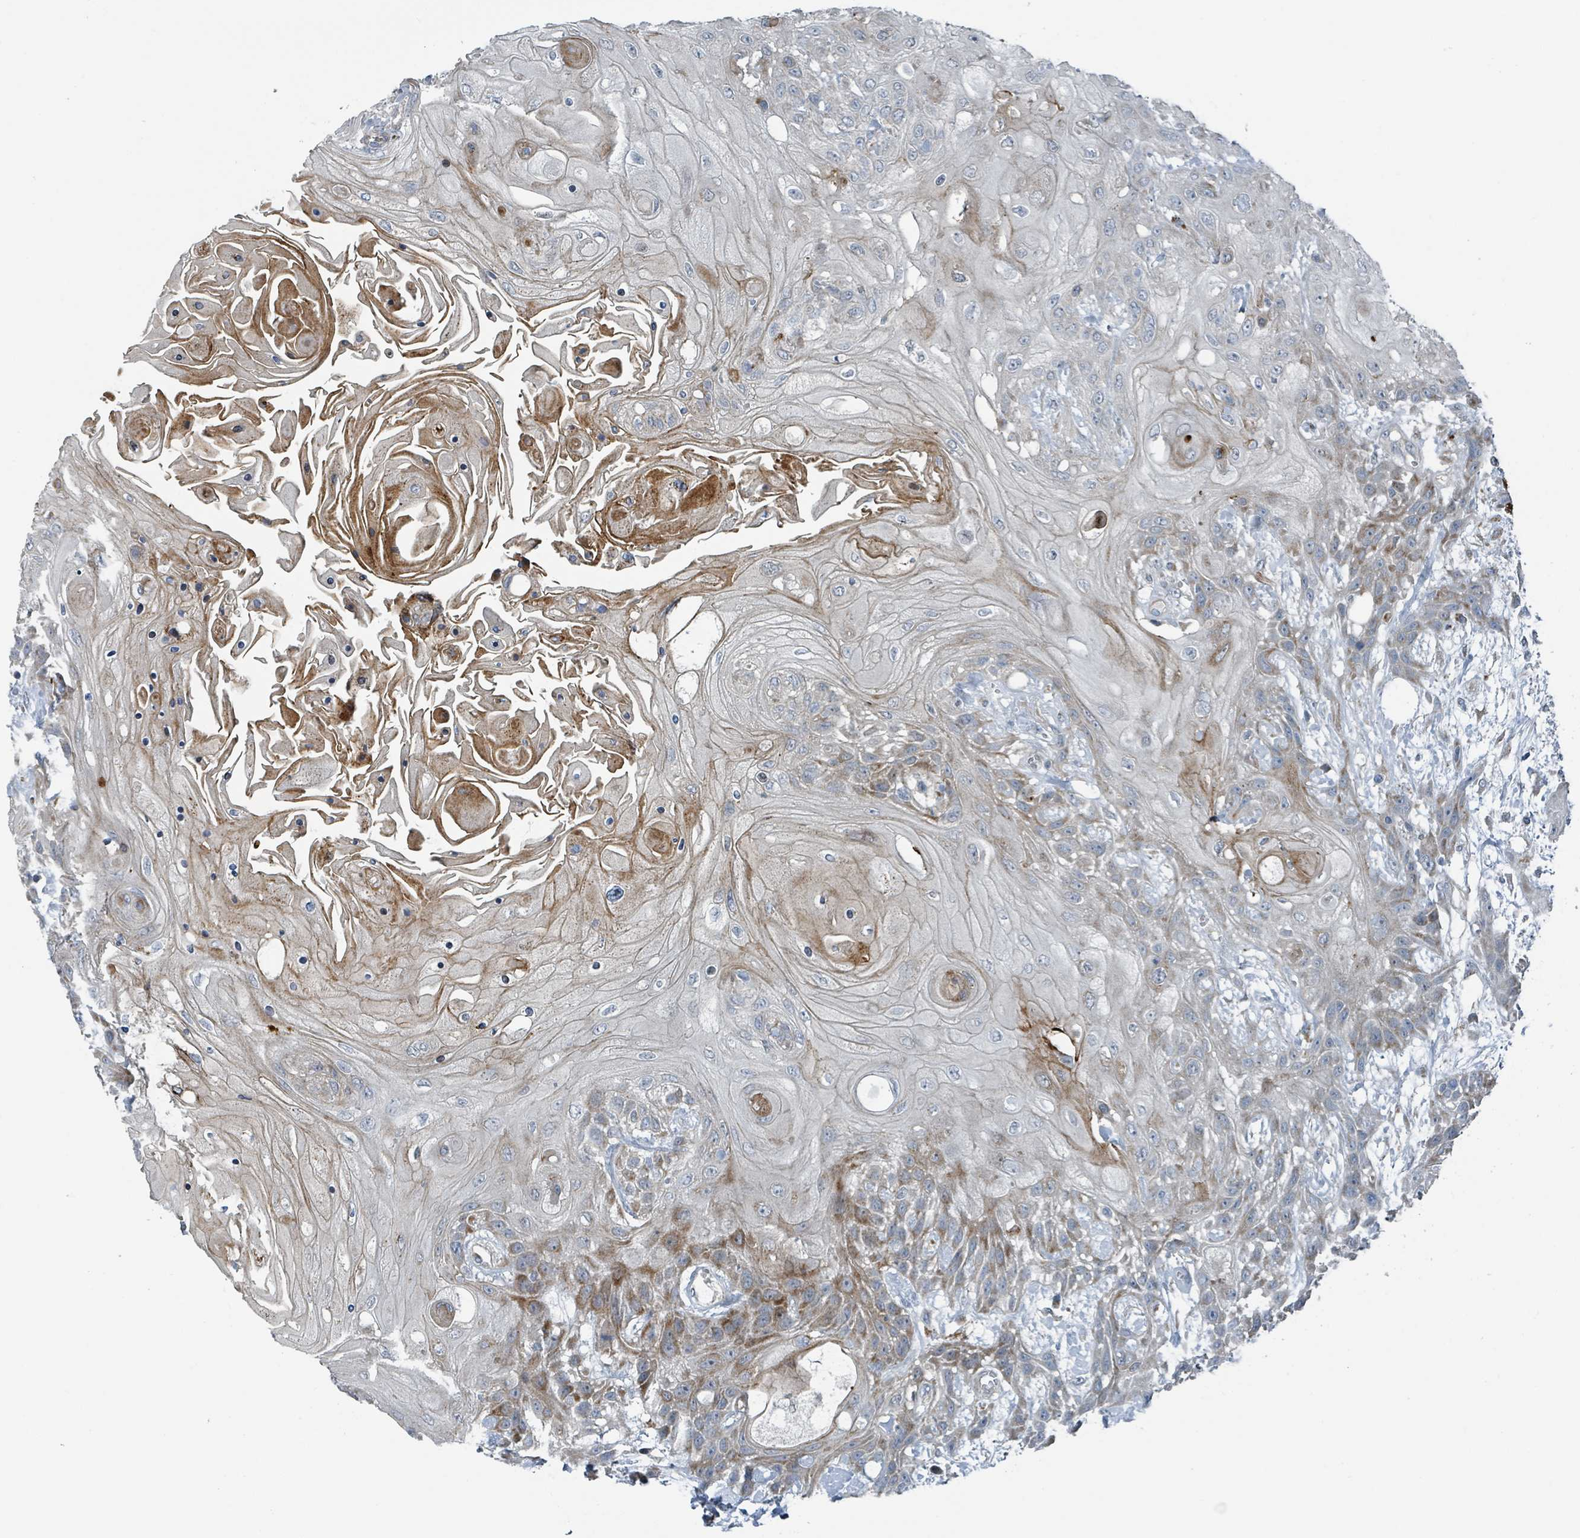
{"staining": {"intensity": "moderate", "quantity": "<25%", "location": "cytoplasmic/membranous"}, "tissue": "head and neck cancer", "cell_type": "Tumor cells", "image_type": "cancer", "snomed": [{"axis": "morphology", "description": "Squamous cell carcinoma, NOS"}, {"axis": "topography", "description": "Head-Neck"}], "caption": "DAB immunohistochemical staining of squamous cell carcinoma (head and neck) exhibits moderate cytoplasmic/membranous protein positivity in approximately <25% of tumor cells. (DAB = brown stain, brightfield microscopy at high magnification).", "gene": "DIPK2A", "patient": {"sex": "female", "age": 43}}